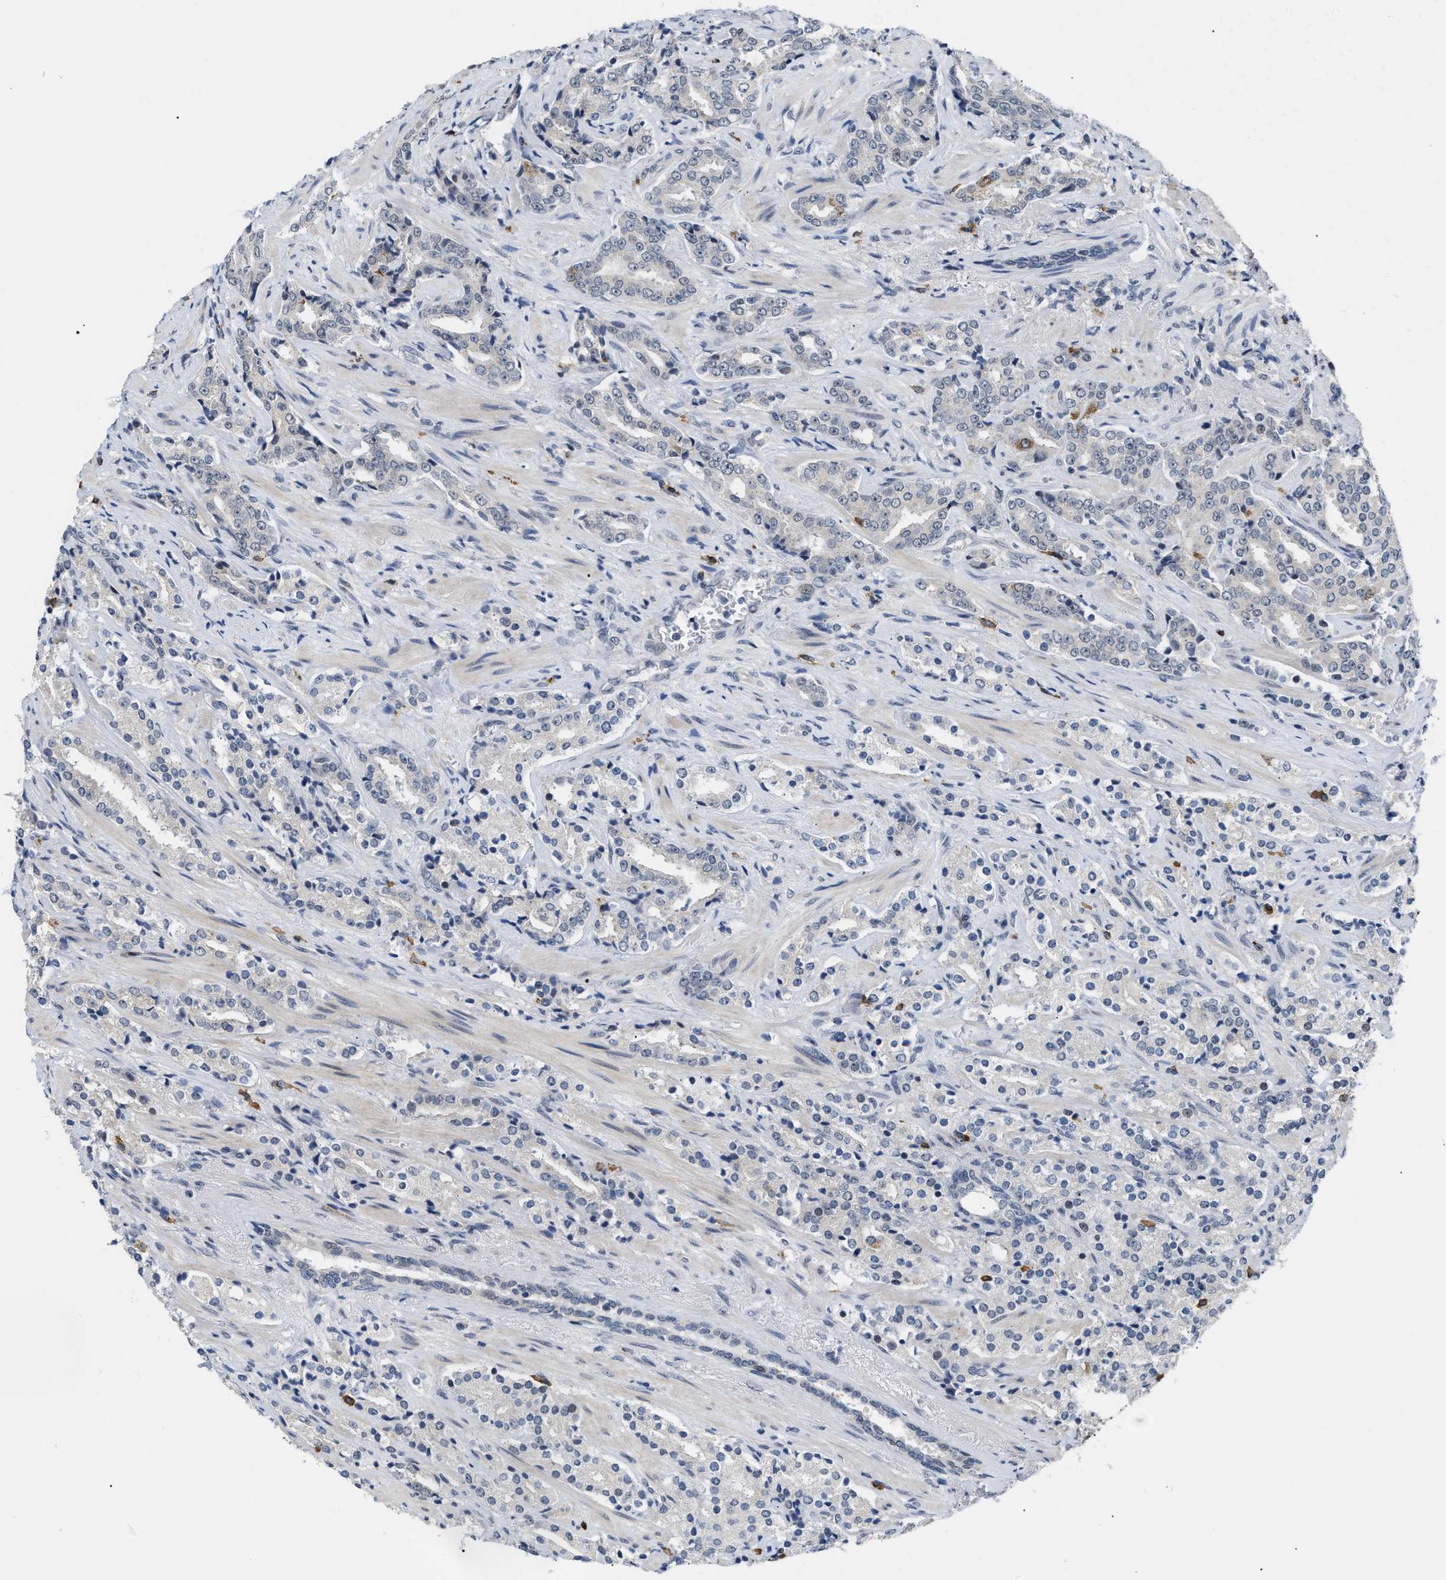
{"staining": {"intensity": "negative", "quantity": "none", "location": "none"}, "tissue": "prostate cancer", "cell_type": "Tumor cells", "image_type": "cancer", "snomed": [{"axis": "morphology", "description": "Adenocarcinoma, High grade"}, {"axis": "topography", "description": "Prostate"}], "caption": "Histopathology image shows no significant protein expression in tumor cells of prostate adenocarcinoma (high-grade).", "gene": "TXNRD3", "patient": {"sex": "male", "age": 71}}